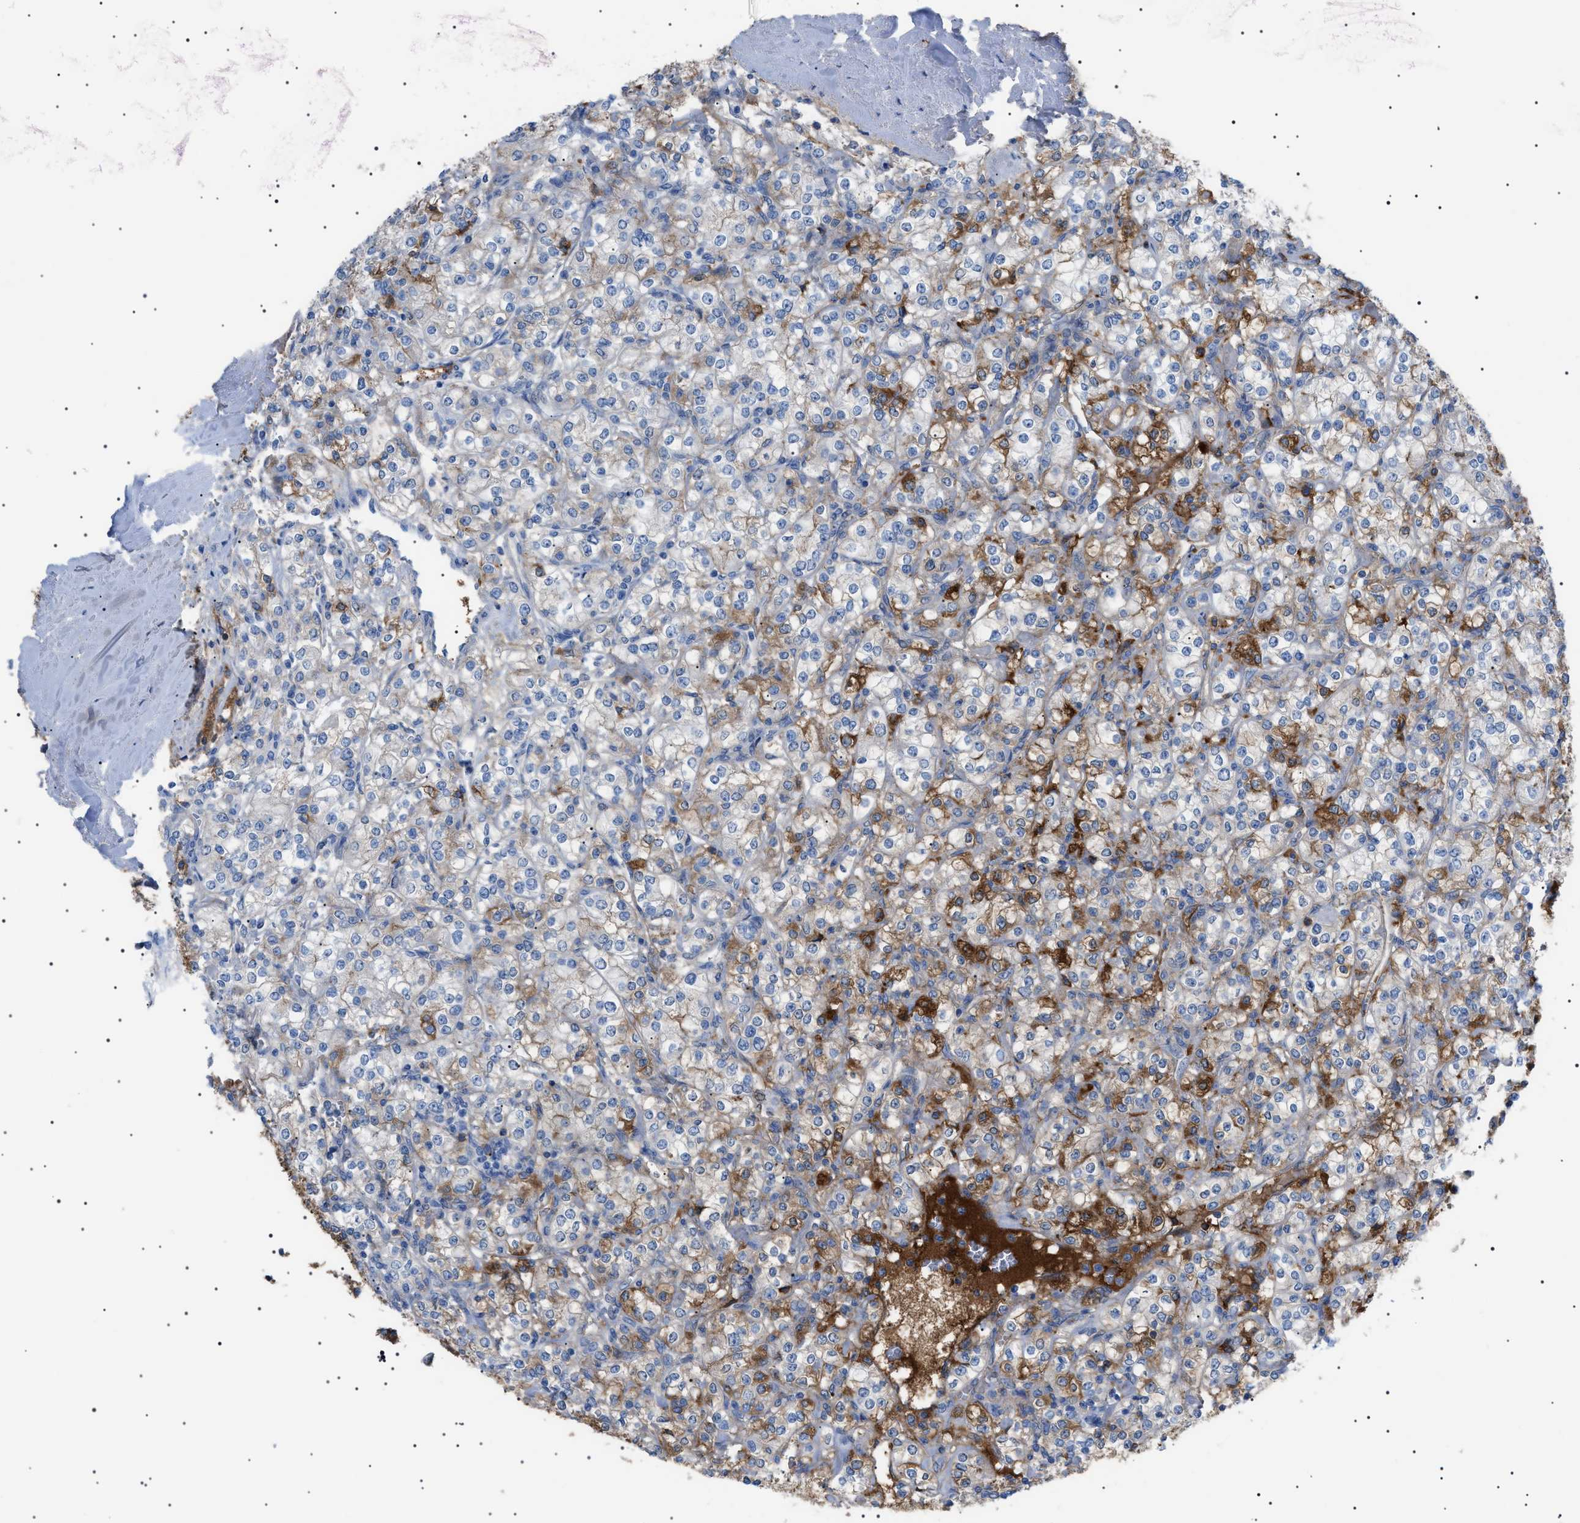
{"staining": {"intensity": "moderate", "quantity": "<25%", "location": "cytoplasmic/membranous"}, "tissue": "renal cancer", "cell_type": "Tumor cells", "image_type": "cancer", "snomed": [{"axis": "morphology", "description": "Adenocarcinoma, NOS"}, {"axis": "topography", "description": "Kidney"}], "caption": "A brown stain shows moderate cytoplasmic/membranous expression of a protein in renal cancer tumor cells.", "gene": "LPA", "patient": {"sex": "male", "age": 77}}